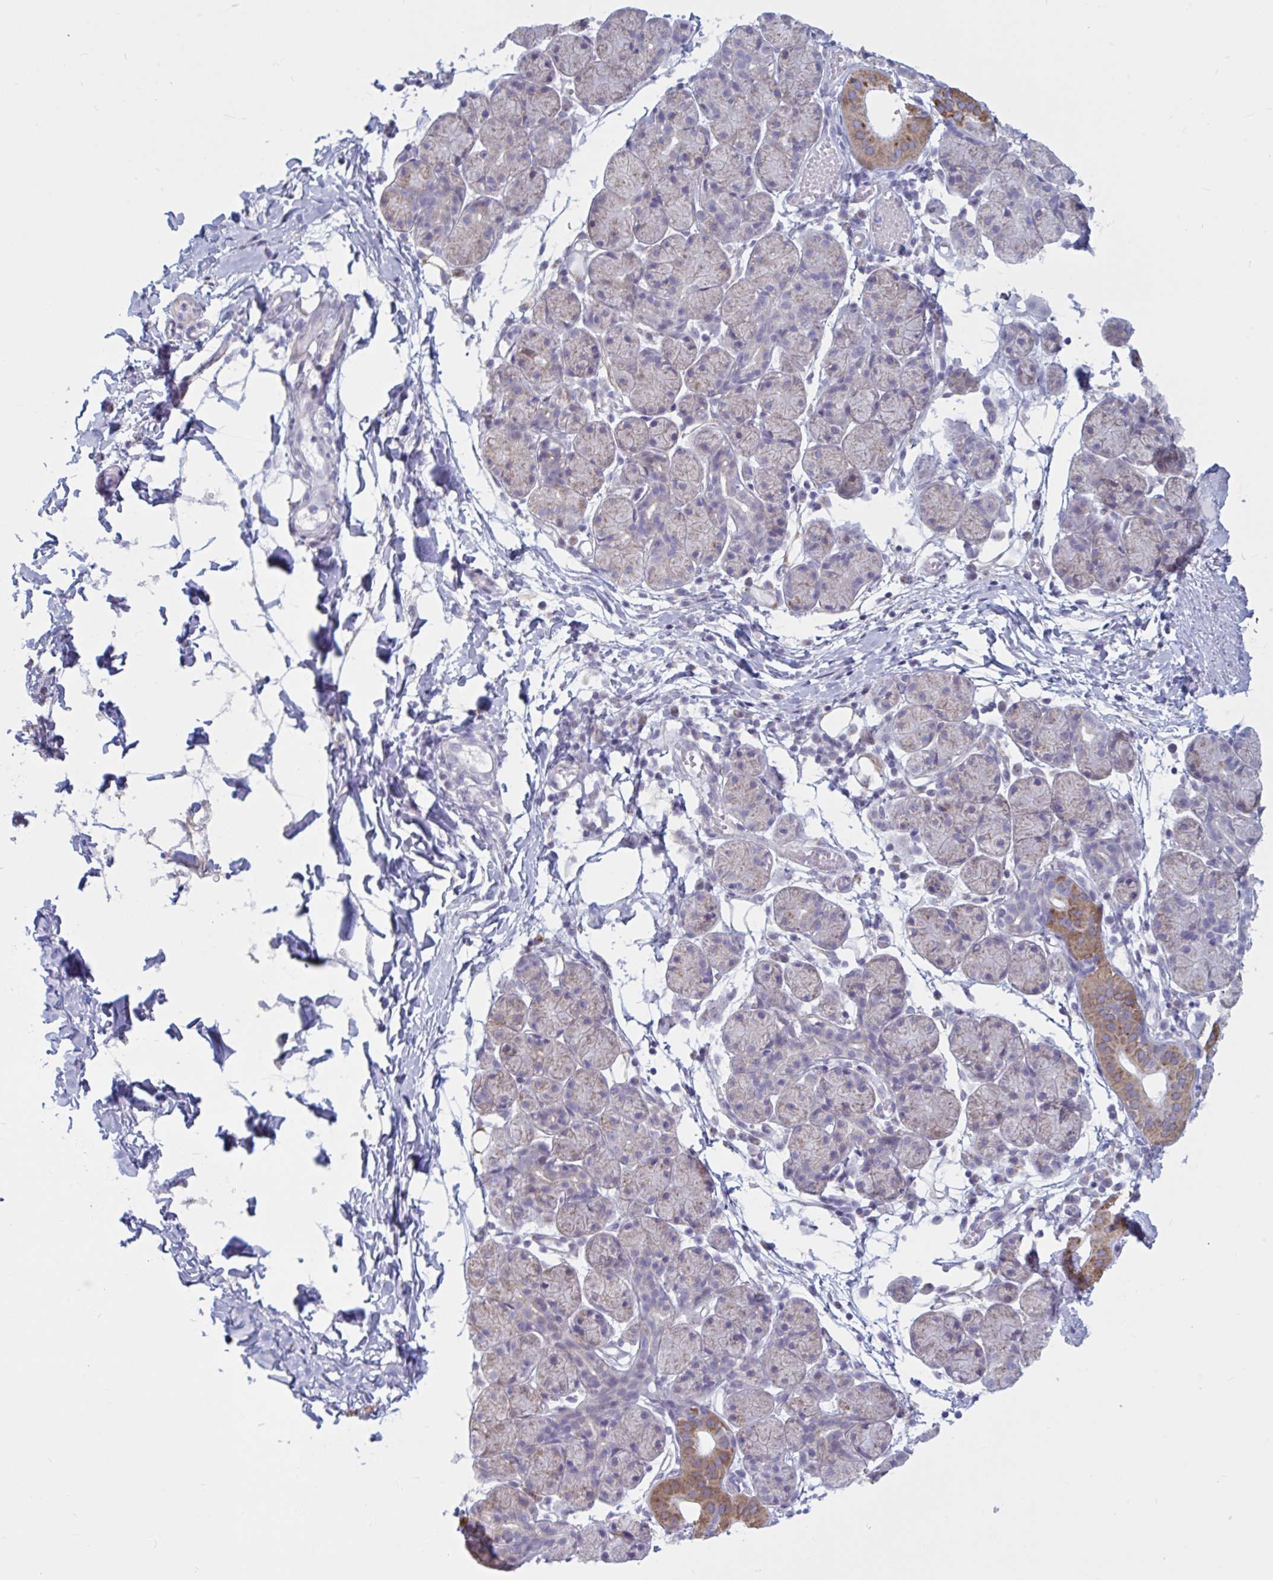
{"staining": {"intensity": "moderate", "quantity": "<25%", "location": "cytoplasmic/membranous"}, "tissue": "salivary gland", "cell_type": "Glandular cells", "image_type": "normal", "snomed": [{"axis": "morphology", "description": "Normal tissue, NOS"}, {"axis": "morphology", "description": "Inflammation, NOS"}, {"axis": "topography", "description": "Lymph node"}, {"axis": "topography", "description": "Salivary gland"}], "caption": "Immunohistochemistry photomicrograph of unremarkable salivary gland: human salivary gland stained using IHC exhibits low levels of moderate protein expression localized specifically in the cytoplasmic/membranous of glandular cells, appearing as a cytoplasmic/membranous brown color.", "gene": "ATG9A", "patient": {"sex": "male", "age": 3}}